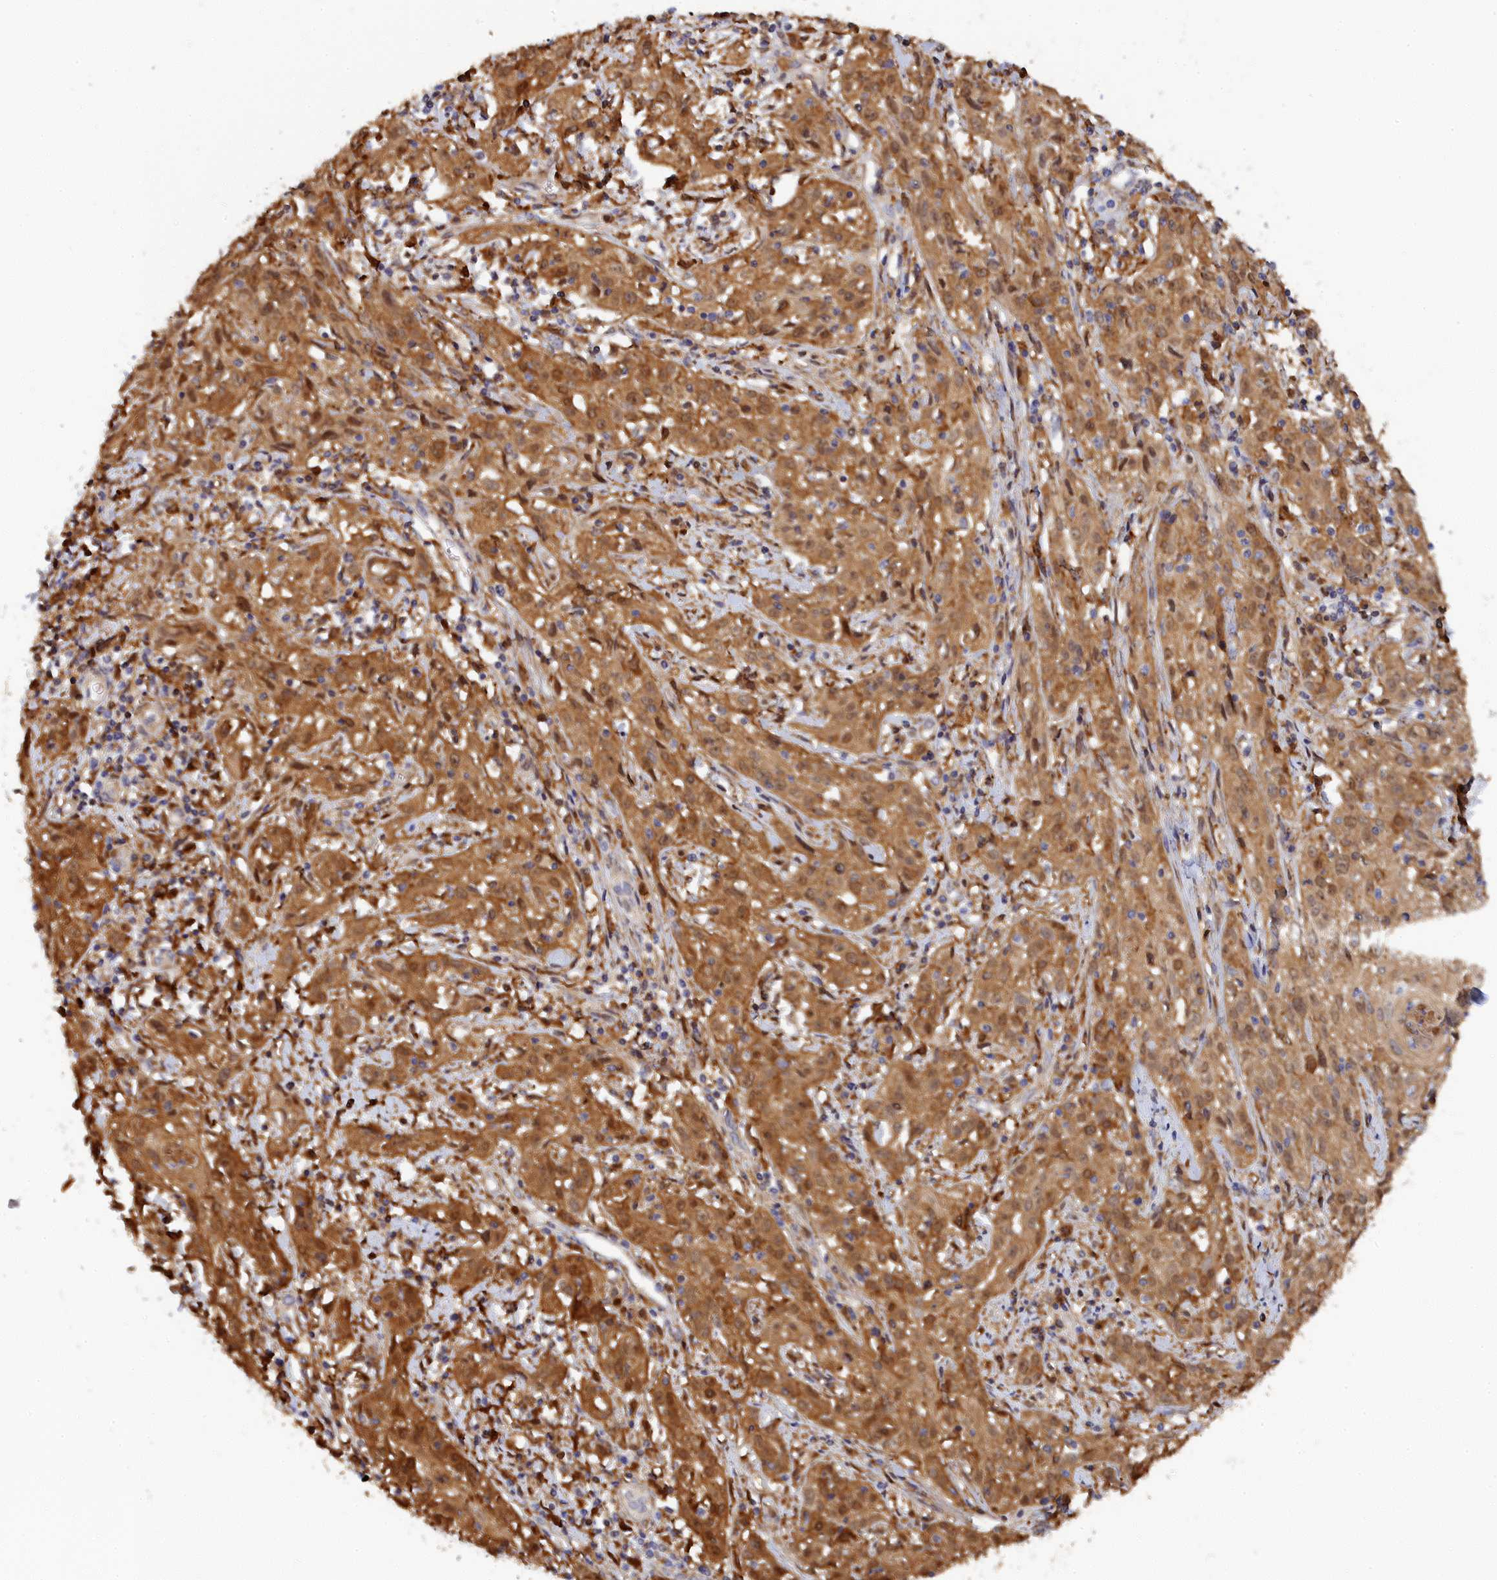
{"staining": {"intensity": "moderate", "quantity": ">75%", "location": "cytoplasmic/membranous"}, "tissue": "cervical cancer", "cell_type": "Tumor cells", "image_type": "cancer", "snomed": [{"axis": "morphology", "description": "Squamous cell carcinoma, NOS"}, {"axis": "topography", "description": "Cervix"}], "caption": "Immunohistochemistry (IHC) (DAB) staining of human squamous cell carcinoma (cervical) shows moderate cytoplasmic/membranous protein expression in approximately >75% of tumor cells.", "gene": "SPATA5L1", "patient": {"sex": "female", "age": 57}}